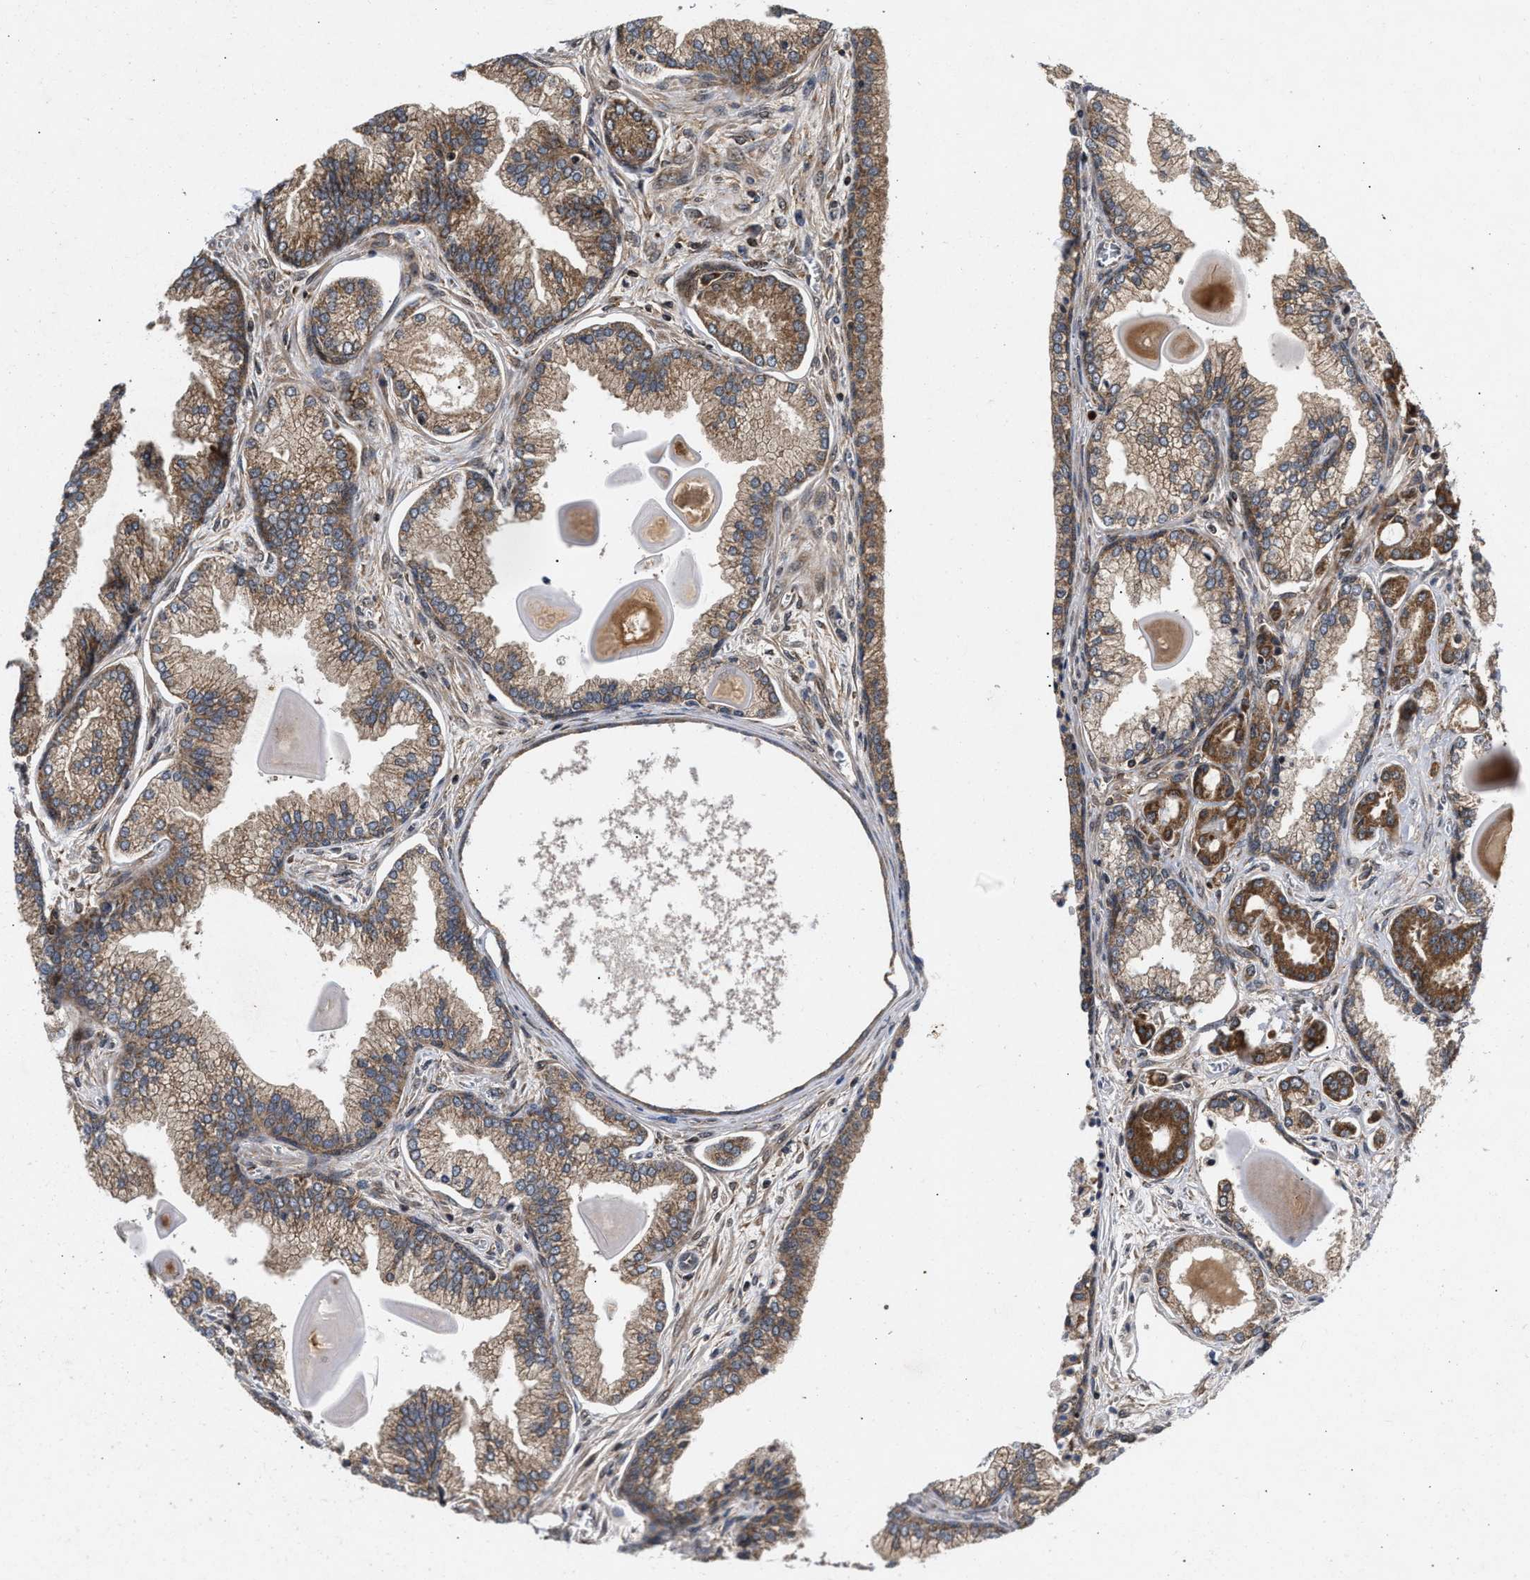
{"staining": {"intensity": "moderate", "quantity": ">75%", "location": "cytoplasmic/membranous"}, "tissue": "prostate cancer", "cell_type": "Tumor cells", "image_type": "cancer", "snomed": [{"axis": "morphology", "description": "Adenocarcinoma, Low grade"}, {"axis": "topography", "description": "Prostate"}], "caption": "A histopathology image of low-grade adenocarcinoma (prostate) stained for a protein demonstrates moderate cytoplasmic/membranous brown staining in tumor cells.", "gene": "CFLAR", "patient": {"sex": "male", "age": 59}}